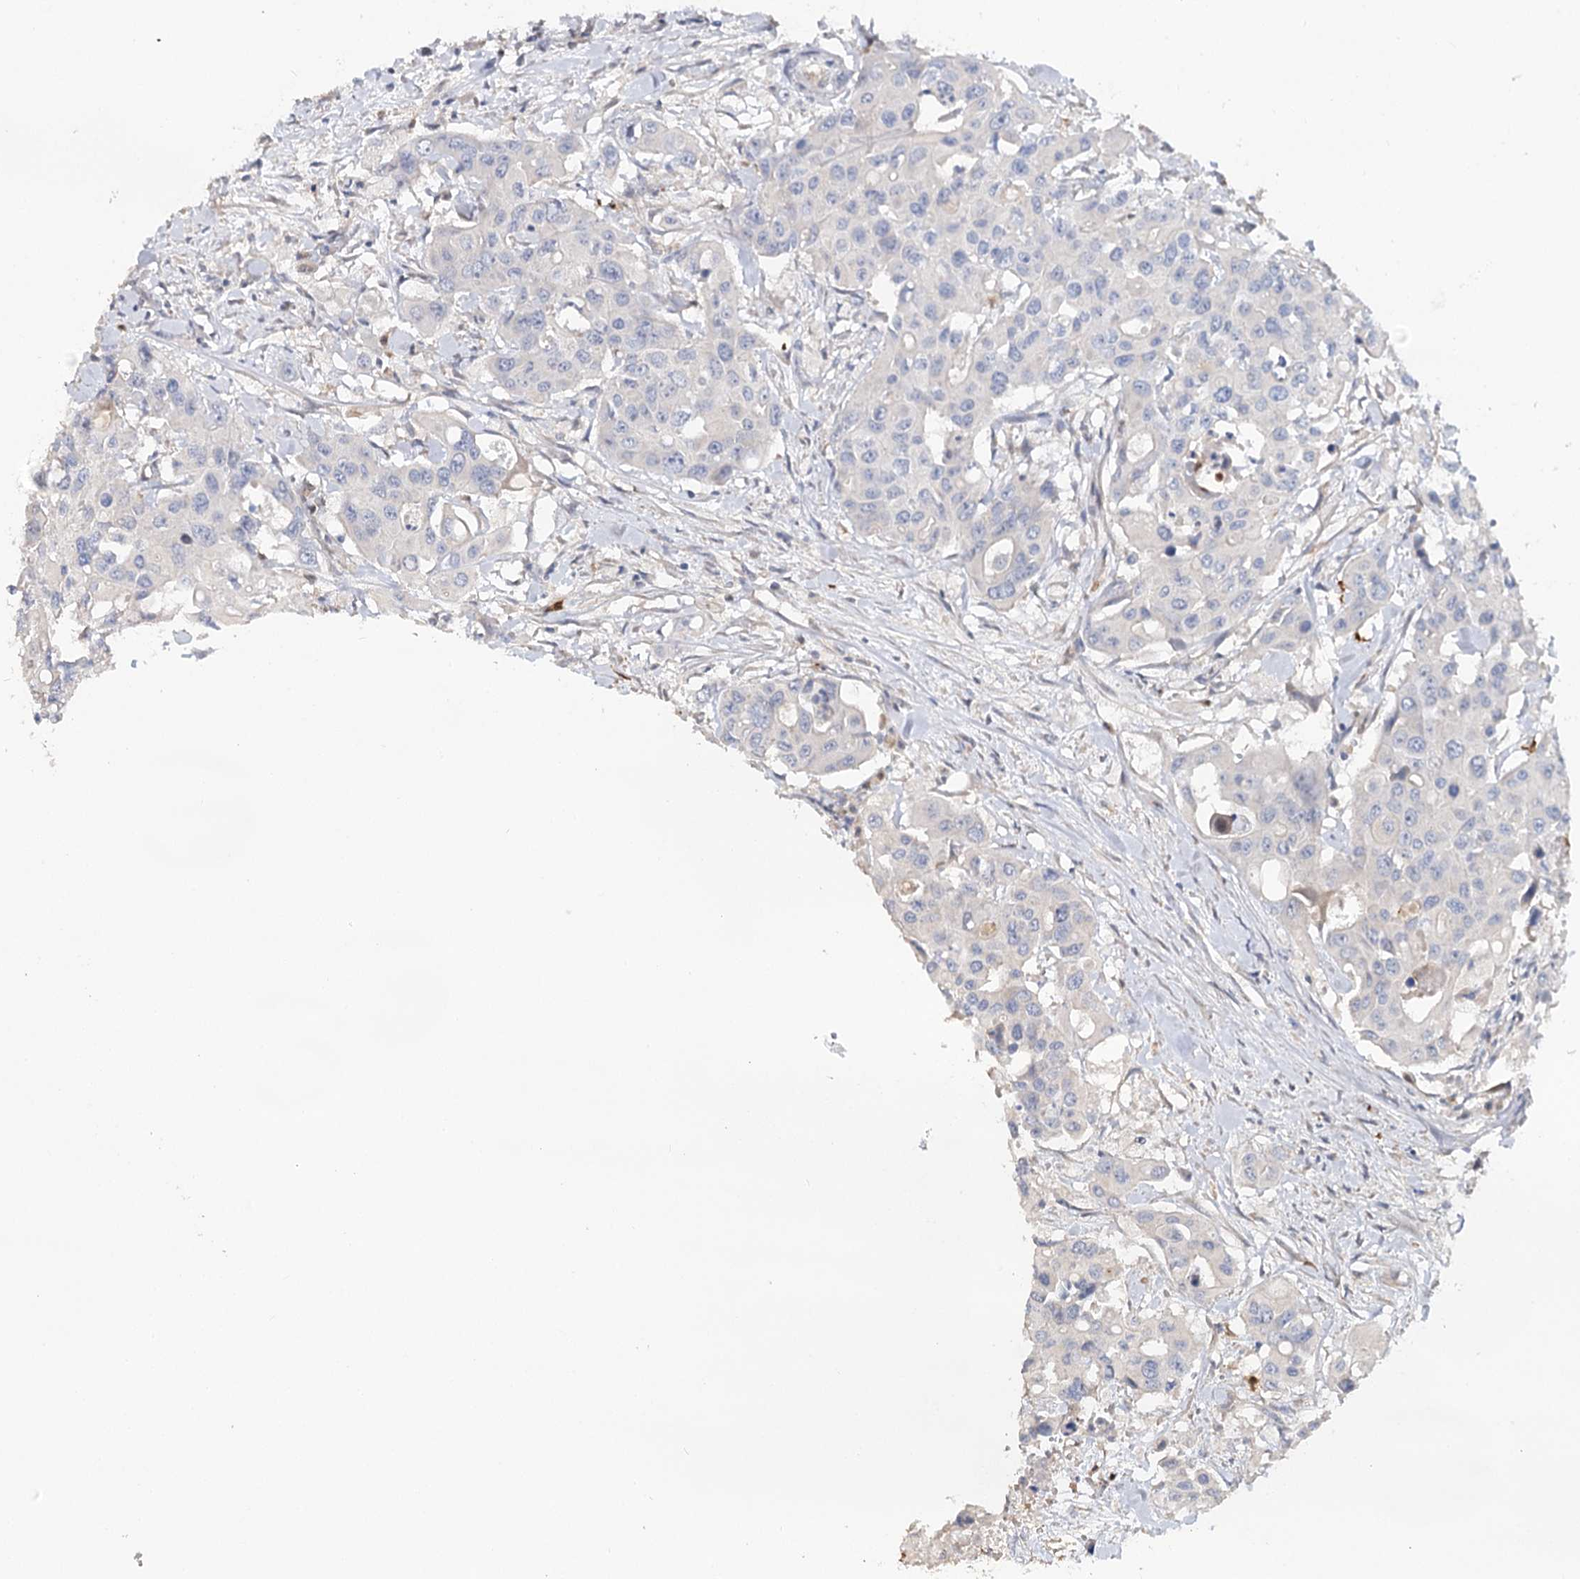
{"staining": {"intensity": "negative", "quantity": "none", "location": "none"}, "tissue": "colorectal cancer", "cell_type": "Tumor cells", "image_type": "cancer", "snomed": [{"axis": "morphology", "description": "Adenocarcinoma, NOS"}, {"axis": "topography", "description": "Colon"}], "caption": "Tumor cells show no significant protein staining in colorectal adenocarcinoma.", "gene": "EPB41L5", "patient": {"sex": "male", "age": 77}}